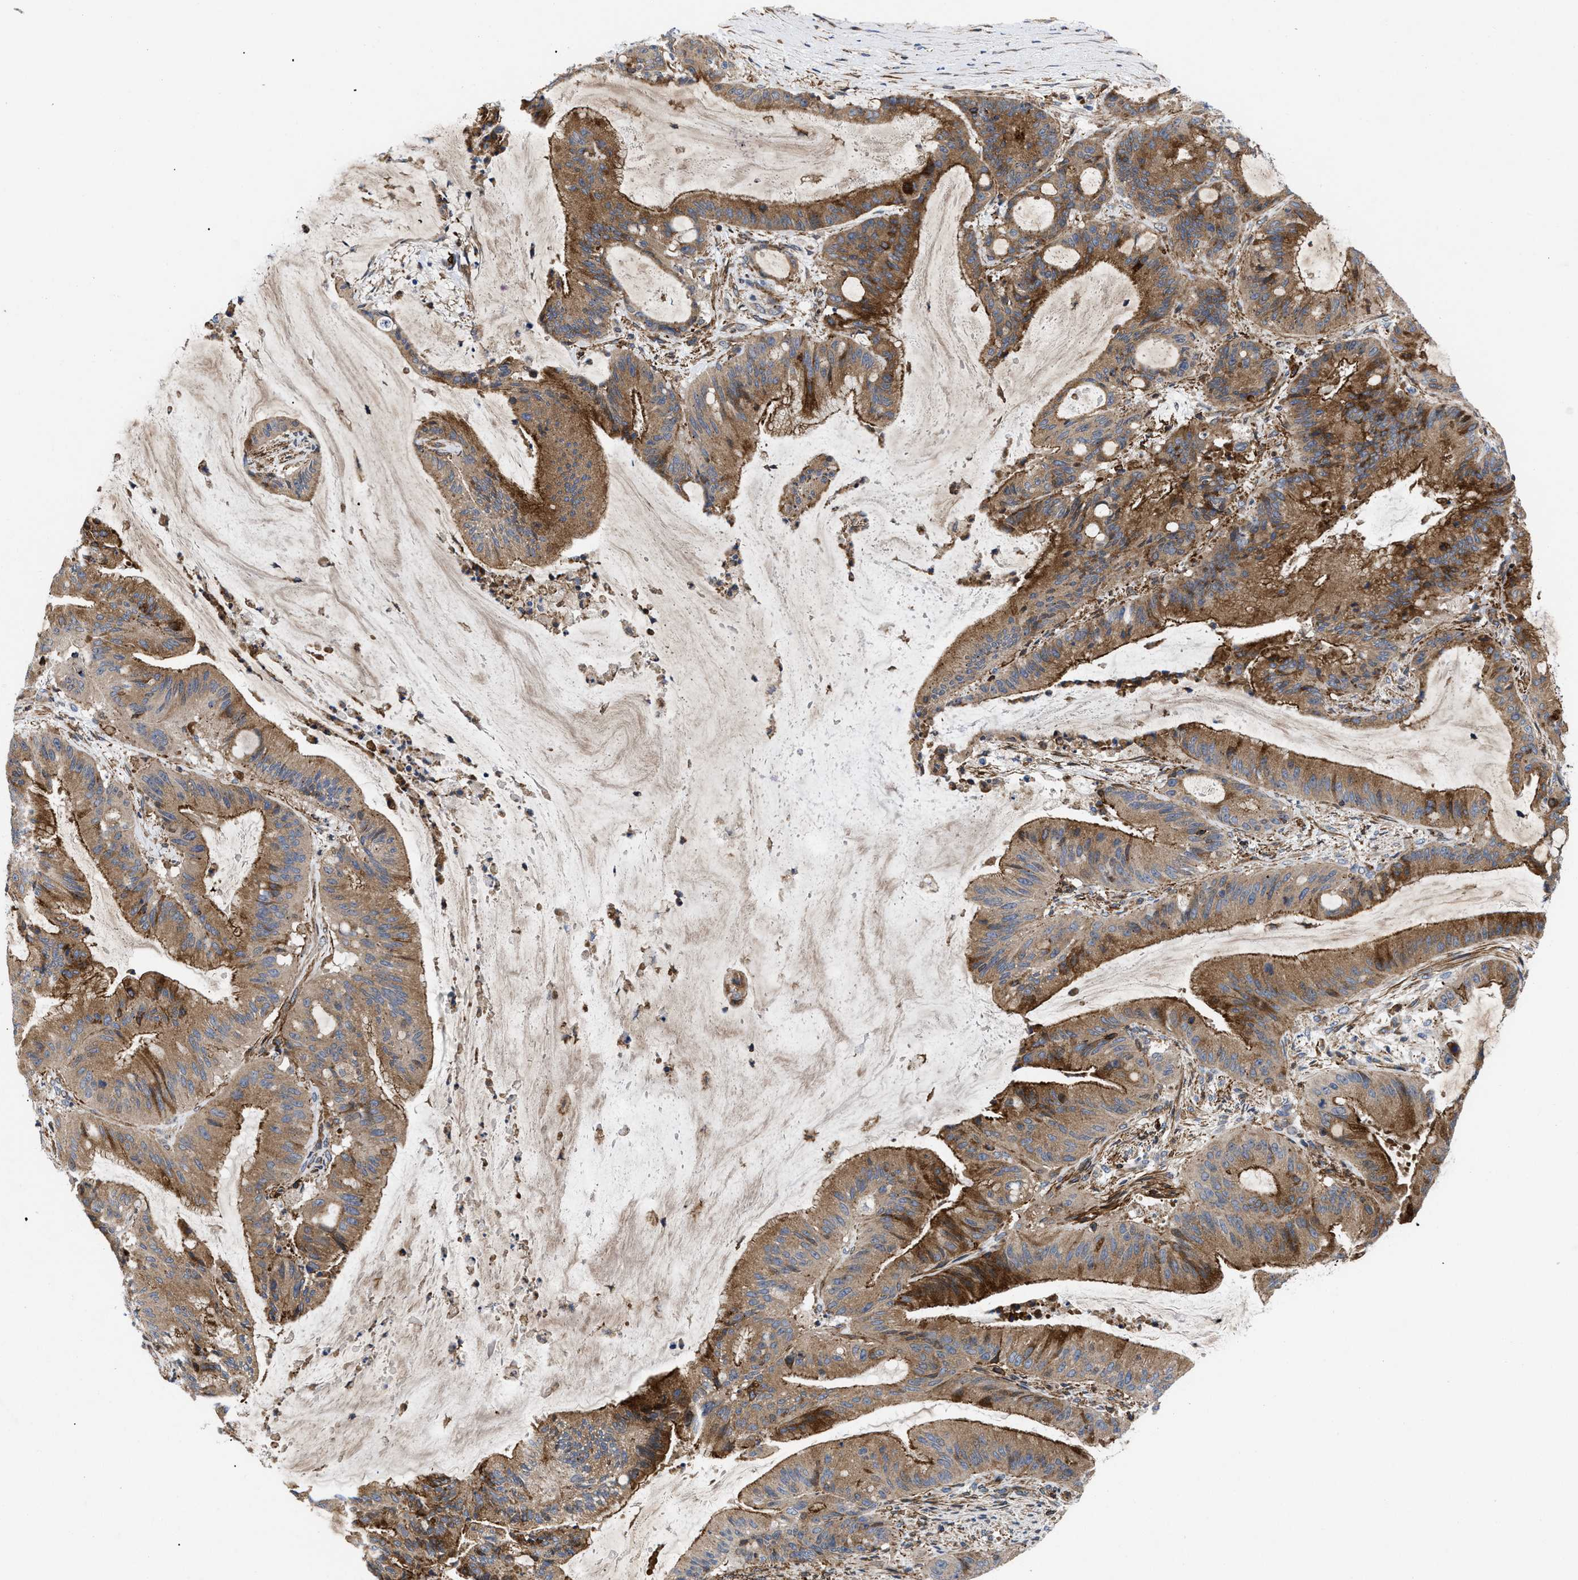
{"staining": {"intensity": "moderate", "quantity": ">75%", "location": "cytoplasmic/membranous"}, "tissue": "liver cancer", "cell_type": "Tumor cells", "image_type": "cancer", "snomed": [{"axis": "morphology", "description": "Normal tissue, NOS"}, {"axis": "morphology", "description": "Cholangiocarcinoma"}, {"axis": "topography", "description": "Liver"}, {"axis": "topography", "description": "Peripheral nerve tissue"}], "caption": "A histopathology image showing moderate cytoplasmic/membranous staining in approximately >75% of tumor cells in liver cholangiocarcinoma, as visualized by brown immunohistochemical staining.", "gene": "SPAST", "patient": {"sex": "female", "age": 73}}